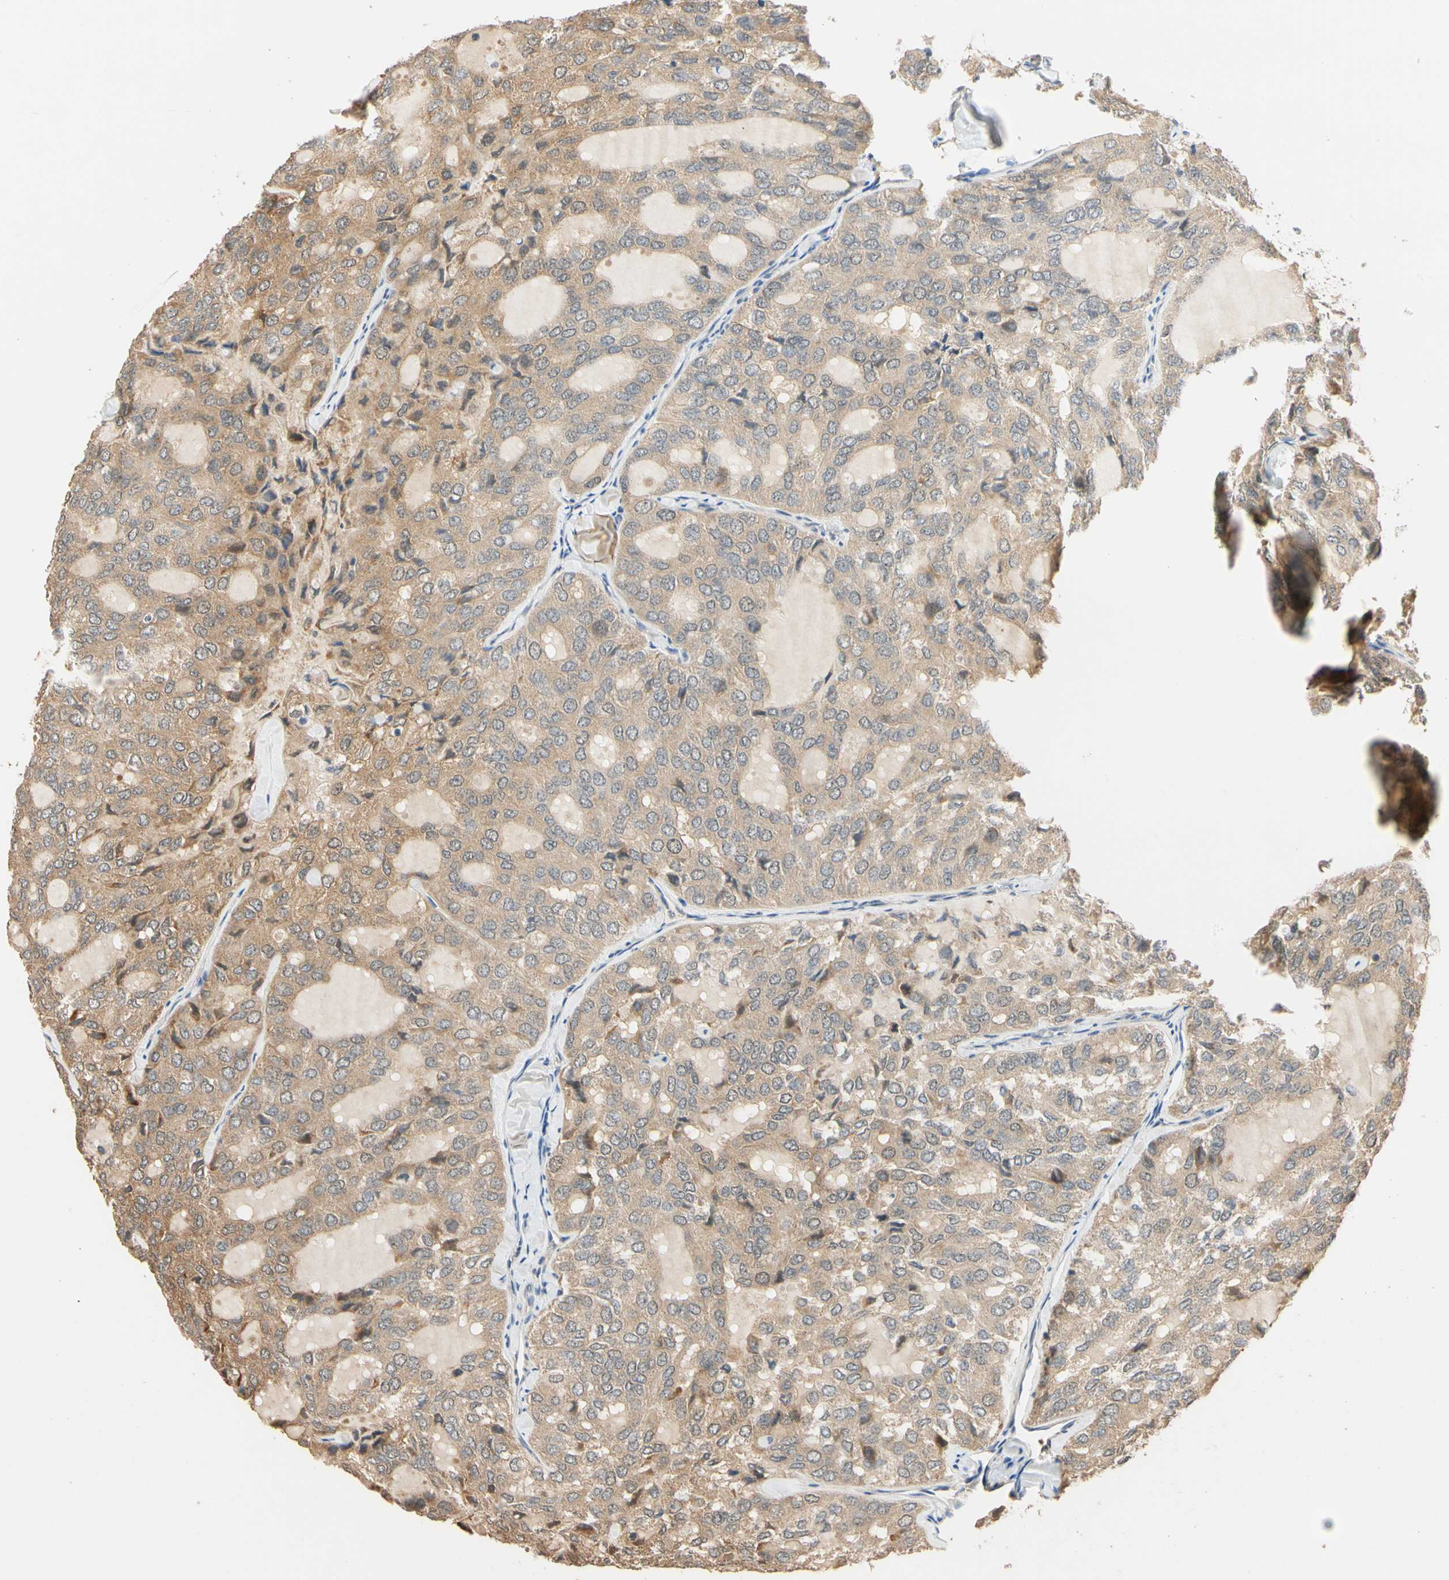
{"staining": {"intensity": "weak", "quantity": "25%-75%", "location": "cytoplasmic/membranous"}, "tissue": "thyroid cancer", "cell_type": "Tumor cells", "image_type": "cancer", "snomed": [{"axis": "morphology", "description": "Follicular adenoma carcinoma, NOS"}, {"axis": "topography", "description": "Thyroid gland"}], "caption": "Weak cytoplasmic/membranous protein staining is seen in about 25%-75% of tumor cells in thyroid cancer (follicular adenoma carcinoma). Nuclei are stained in blue.", "gene": "QSER1", "patient": {"sex": "male", "age": 75}}